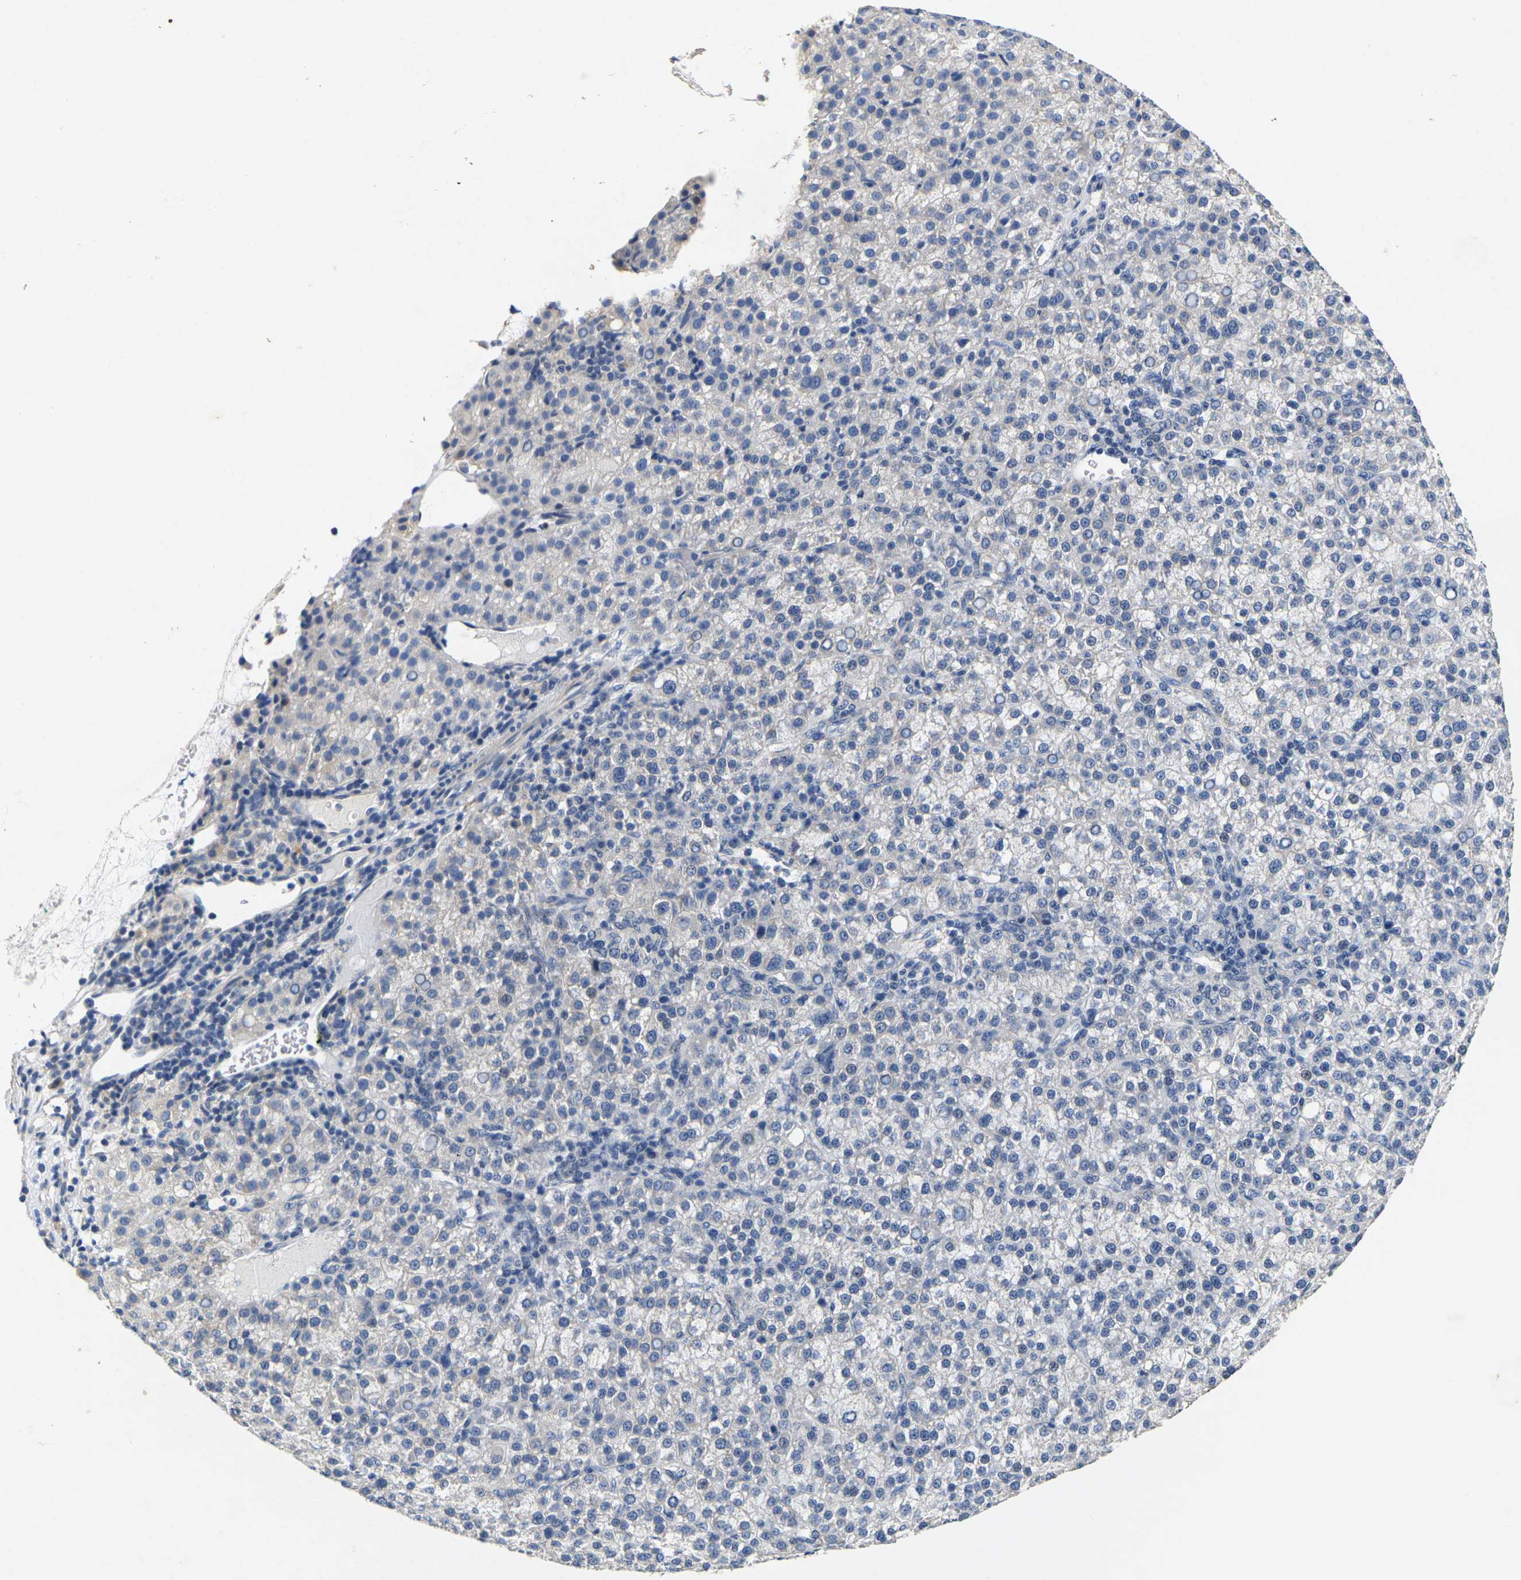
{"staining": {"intensity": "negative", "quantity": "none", "location": "none"}, "tissue": "liver cancer", "cell_type": "Tumor cells", "image_type": "cancer", "snomed": [{"axis": "morphology", "description": "Carcinoma, Hepatocellular, NOS"}, {"axis": "topography", "description": "Liver"}], "caption": "Immunohistochemistry photomicrograph of neoplastic tissue: human liver cancer (hepatocellular carcinoma) stained with DAB reveals no significant protein expression in tumor cells.", "gene": "NOCT", "patient": {"sex": "female", "age": 58}}